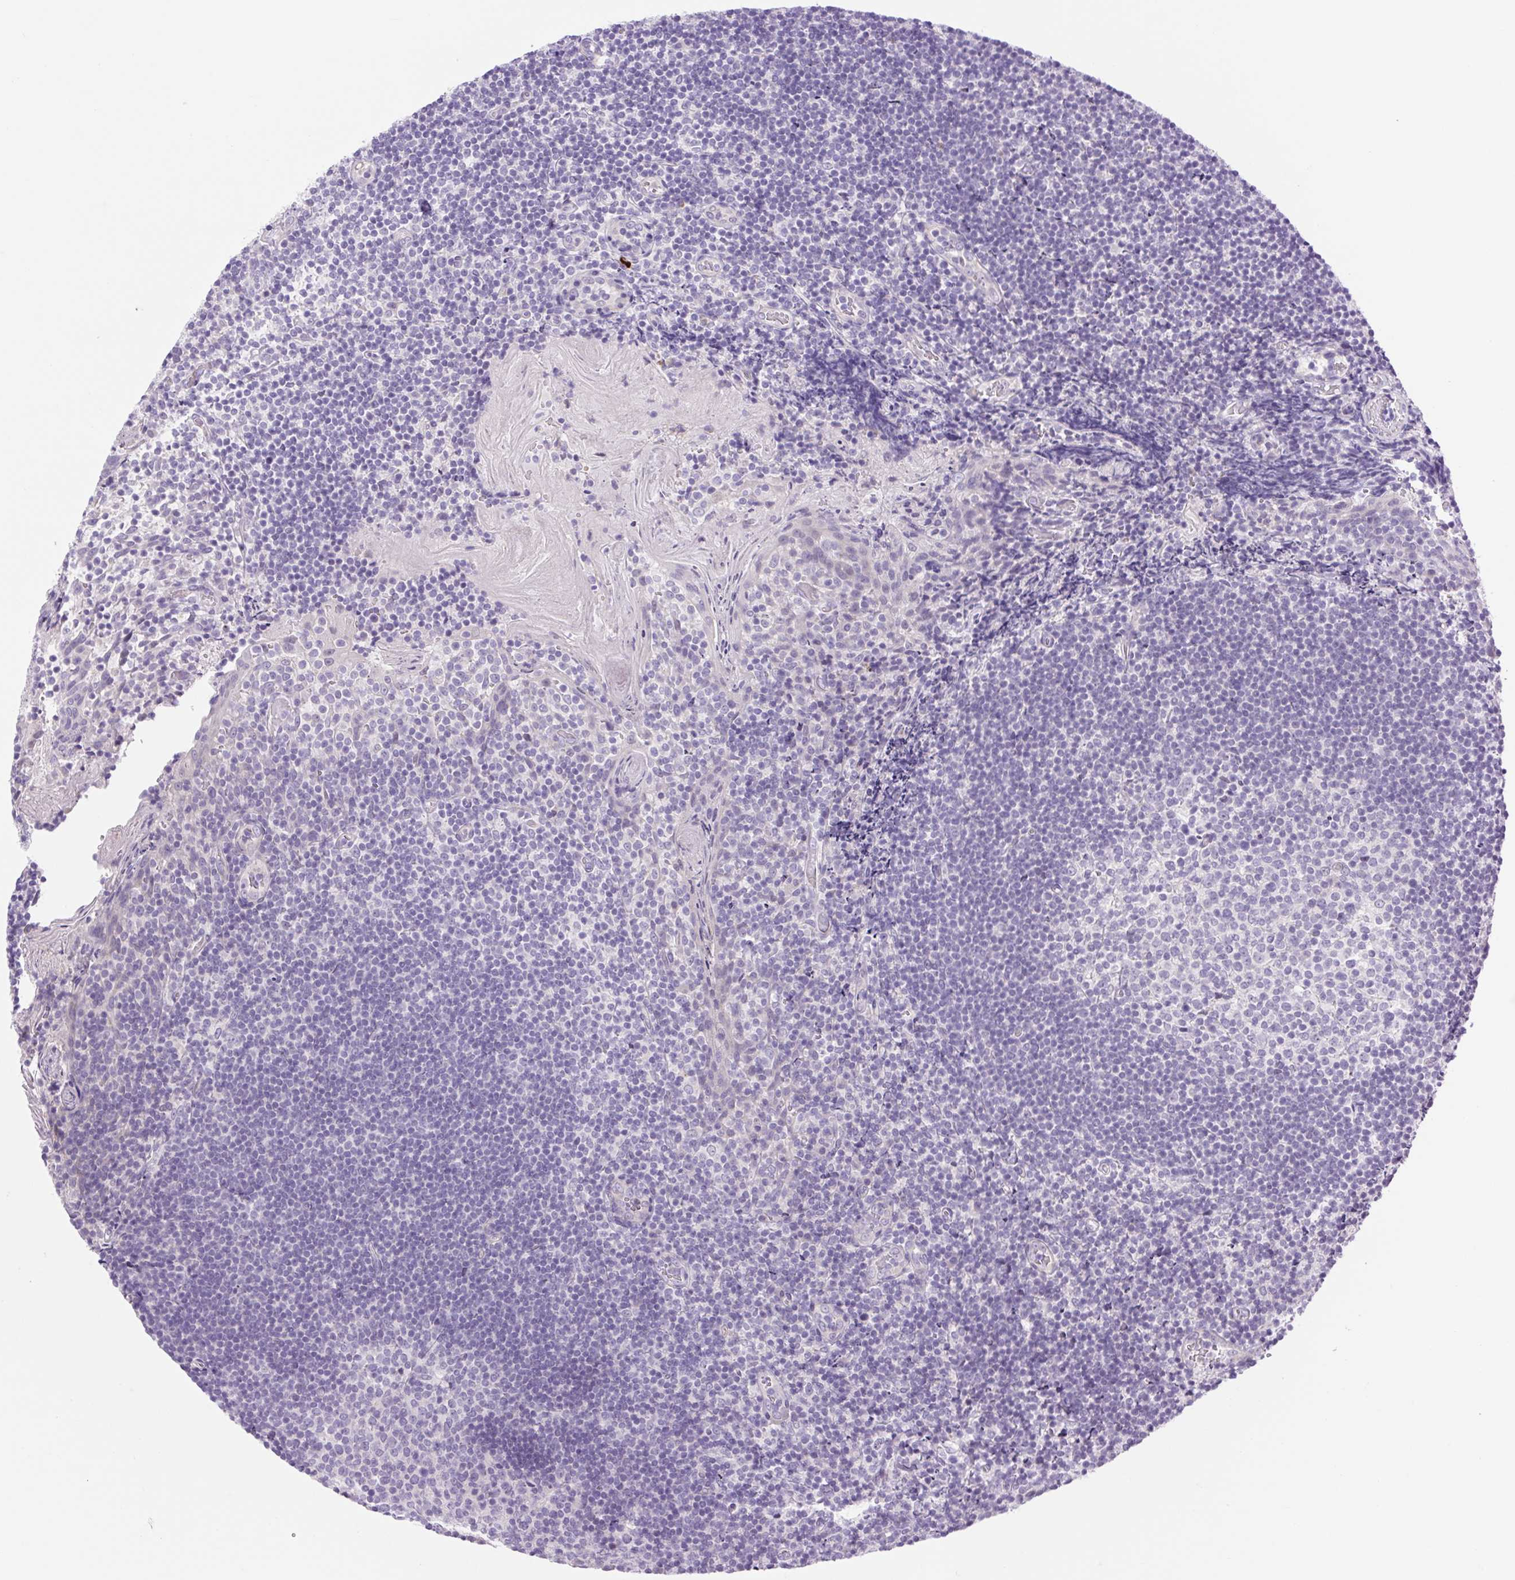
{"staining": {"intensity": "negative", "quantity": "none", "location": "none"}, "tissue": "tonsil", "cell_type": "Germinal center cells", "image_type": "normal", "snomed": [{"axis": "morphology", "description": "Normal tissue, NOS"}, {"axis": "topography", "description": "Tonsil"}], "caption": "The immunohistochemistry (IHC) micrograph has no significant positivity in germinal center cells of tonsil. (Brightfield microscopy of DAB immunohistochemistry at high magnification).", "gene": "FAM177B", "patient": {"sex": "female", "age": 10}}